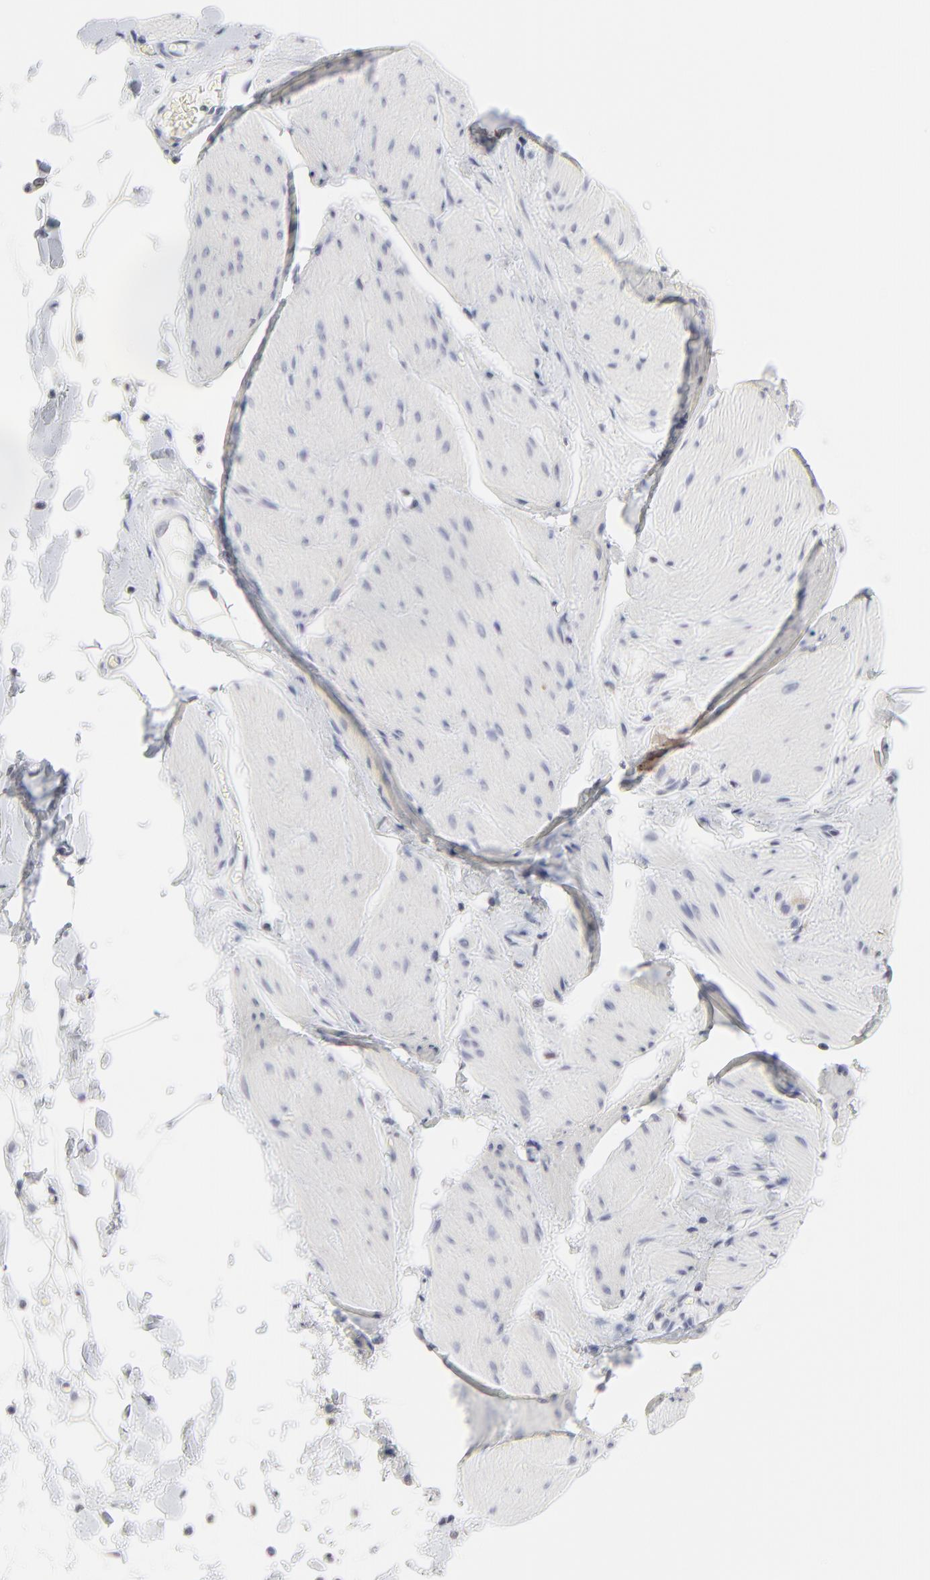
{"staining": {"intensity": "negative", "quantity": "none", "location": "none"}, "tissue": "smooth muscle", "cell_type": "Smooth muscle cells", "image_type": "normal", "snomed": [{"axis": "morphology", "description": "Normal tissue, NOS"}, {"axis": "topography", "description": "Smooth muscle"}, {"axis": "topography", "description": "Colon"}], "caption": "Histopathology image shows no significant protein positivity in smooth muscle cells of normal smooth muscle. Nuclei are stained in blue.", "gene": "TRIM22", "patient": {"sex": "male", "age": 67}}